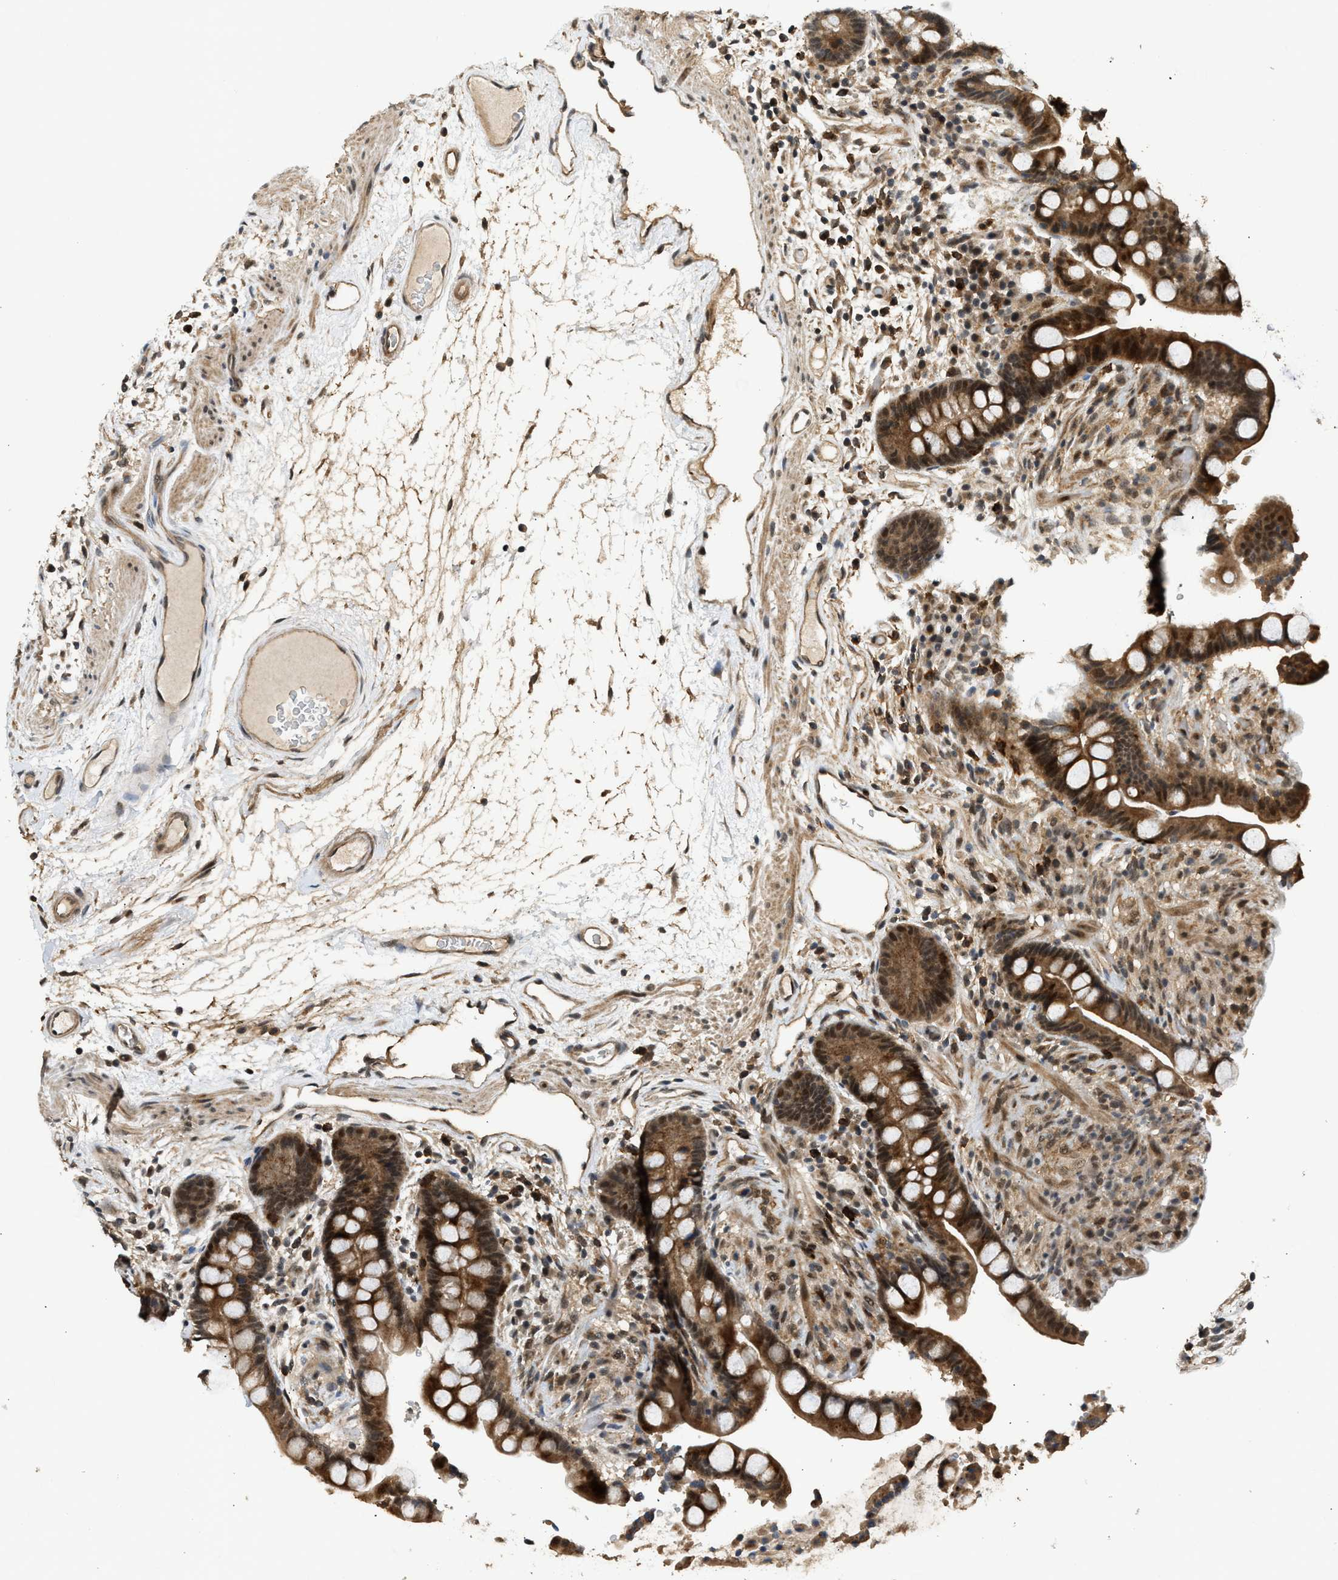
{"staining": {"intensity": "moderate", "quantity": ">75%", "location": "cytoplasmic/membranous,nuclear"}, "tissue": "colon", "cell_type": "Endothelial cells", "image_type": "normal", "snomed": [{"axis": "morphology", "description": "Normal tissue, NOS"}, {"axis": "topography", "description": "Colon"}], "caption": "Protein positivity by immunohistochemistry (IHC) shows moderate cytoplasmic/membranous,nuclear staining in about >75% of endothelial cells in unremarkable colon.", "gene": "GET1", "patient": {"sex": "male", "age": 73}}